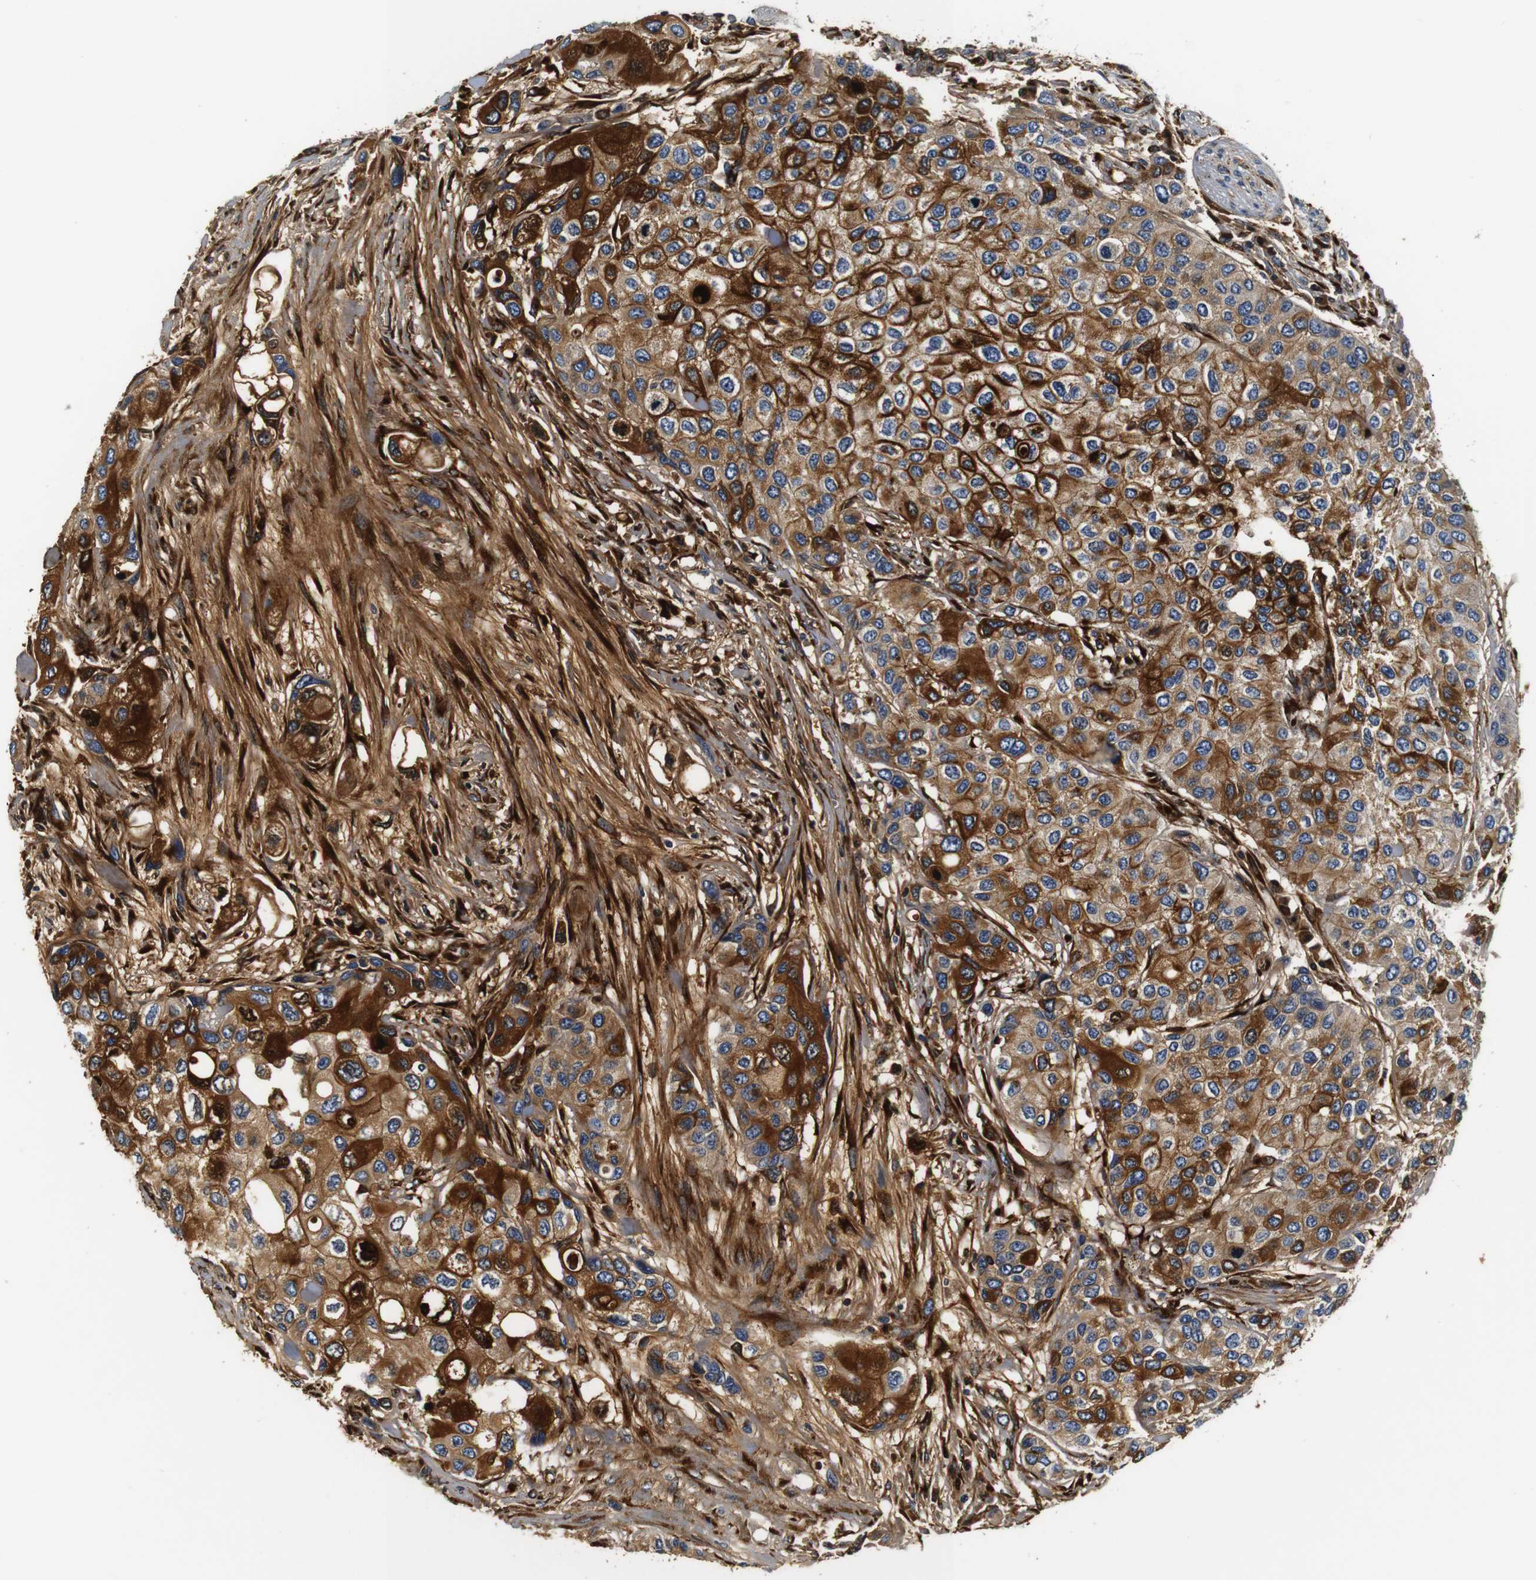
{"staining": {"intensity": "moderate", "quantity": ">75%", "location": "cytoplasmic/membranous"}, "tissue": "urothelial cancer", "cell_type": "Tumor cells", "image_type": "cancer", "snomed": [{"axis": "morphology", "description": "Urothelial carcinoma, High grade"}, {"axis": "topography", "description": "Urinary bladder"}], "caption": "Moderate cytoplasmic/membranous protein staining is appreciated in approximately >75% of tumor cells in urothelial cancer.", "gene": "COL1A1", "patient": {"sex": "female", "age": 56}}